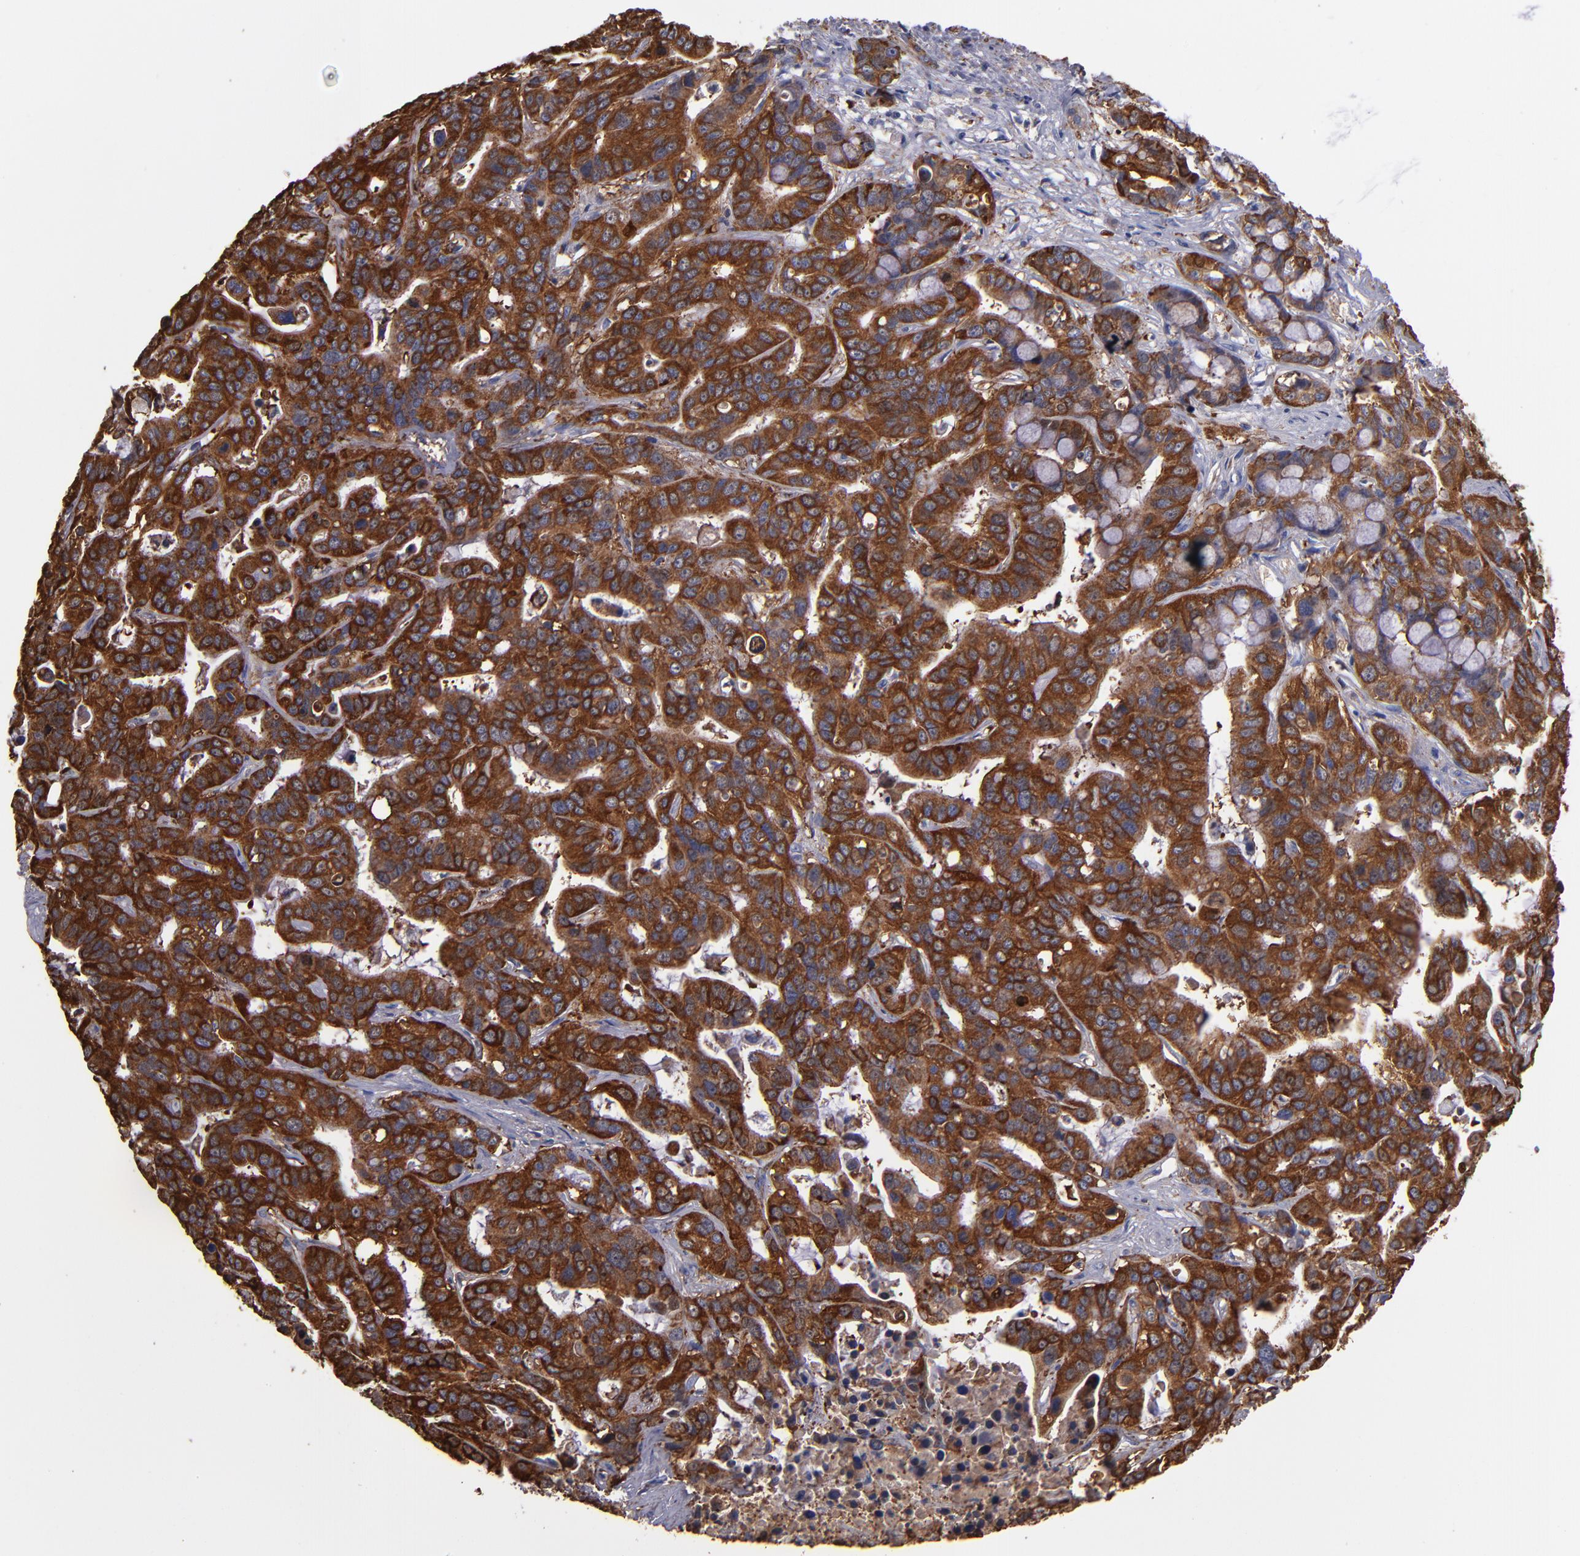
{"staining": {"intensity": "strong", "quantity": ">75%", "location": "cytoplasmic/membranous"}, "tissue": "liver cancer", "cell_type": "Tumor cells", "image_type": "cancer", "snomed": [{"axis": "morphology", "description": "Cholangiocarcinoma"}, {"axis": "topography", "description": "Liver"}], "caption": "Tumor cells reveal strong cytoplasmic/membranous positivity in about >75% of cells in liver cancer (cholangiocarcinoma). (DAB (3,3'-diaminobenzidine) IHC with brightfield microscopy, high magnification).", "gene": "MVP", "patient": {"sex": "female", "age": 65}}